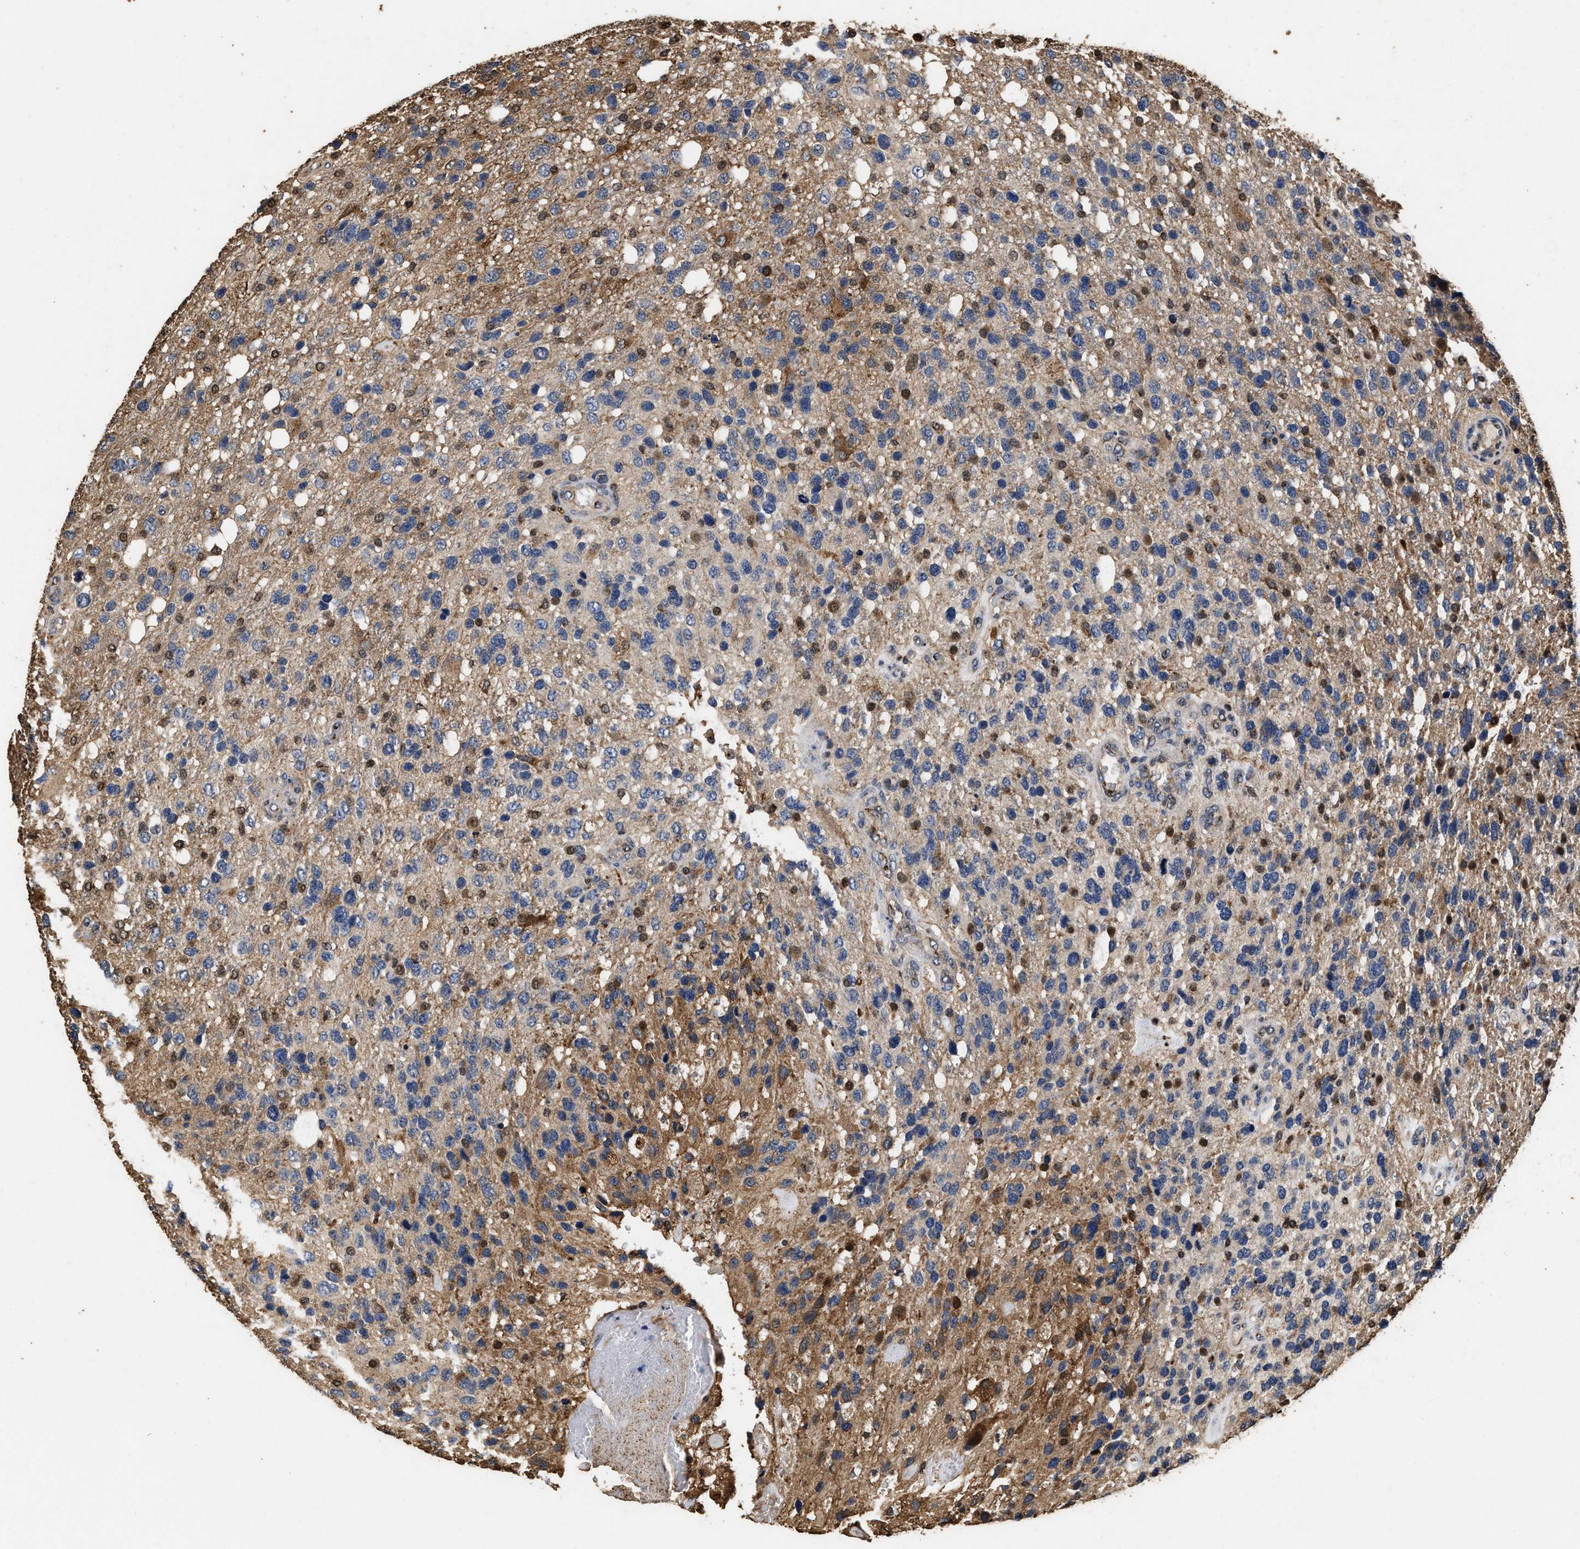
{"staining": {"intensity": "moderate", "quantity": "25%-75%", "location": "cytoplasmic/membranous,nuclear"}, "tissue": "glioma", "cell_type": "Tumor cells", "image_type": "cancer", "snomed": [{"axis": "morphology", "description": "Glioma, malignant, High grade"}, {"axis": "topography", "description": "Brain"}], "caption": "Approximately 25%-75% of tumor cells in human glioma reveal moderate cytoplasmic/membranous and nuclear protein positivity as visualized by brown immunohistochemical staining.", "gene": "TPST2", "patient": {"sex": "female", "age": 58}}